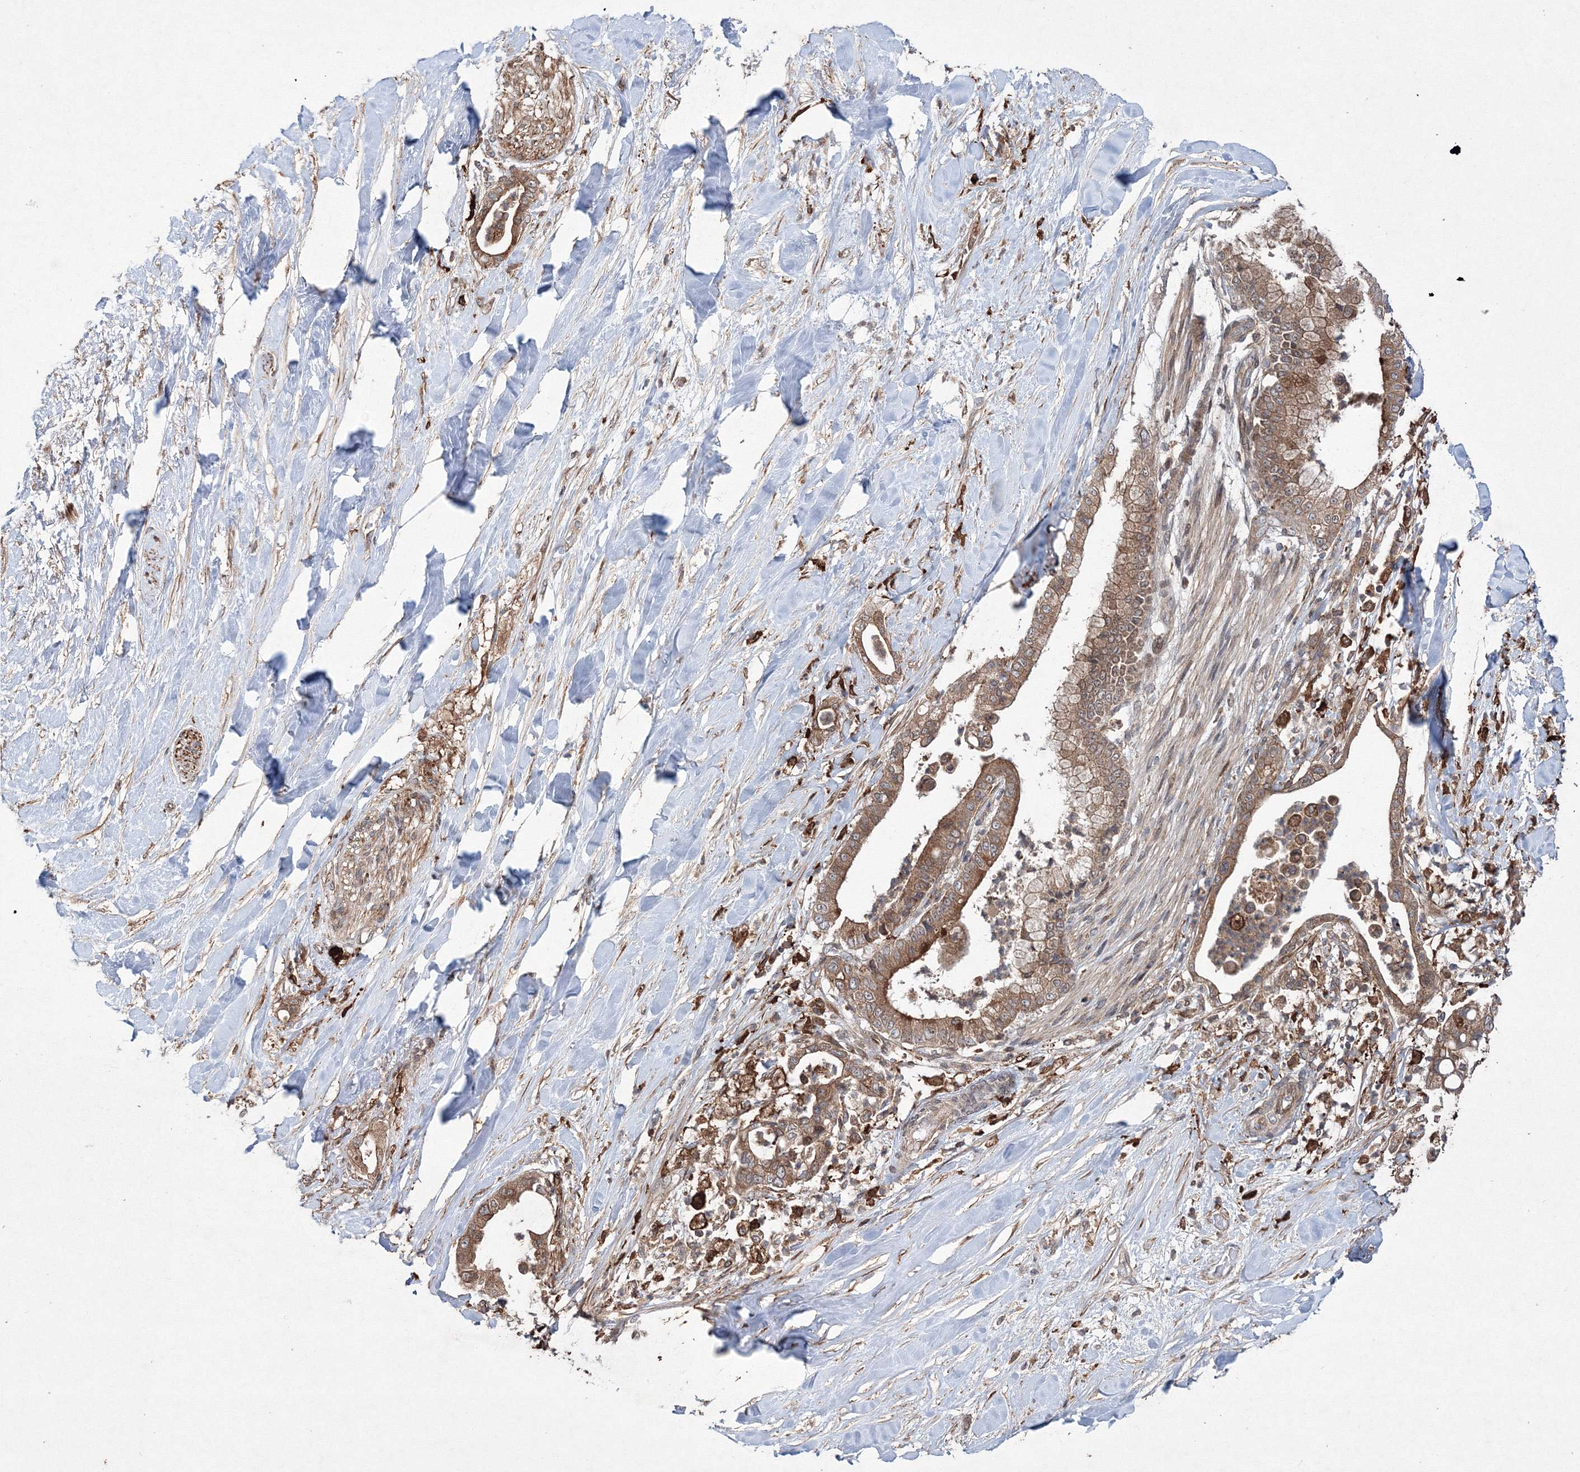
{"staining": {"intensity": "moderate", "quantity": ">75%", "location": "cytoplasmic/membranous"}, "tissue": "liver cancer", "cell_type": "Tumor cells", "image_type": "cancer", "snomed": [{"axis": "morphology", "description": "Cholangiocarcinoma"}, {"axis": "topography", "description": "Liver"}], "caption": "Liver cancer (cholangiocarcinoma) was stained to show a protein in brown. There is medium levels of moderate cytoplasmic/membranous positivity in approximately >75% of tumor cells.", "gene": "RANBP3L", "patient": {"sex": "female", "age": 54}}